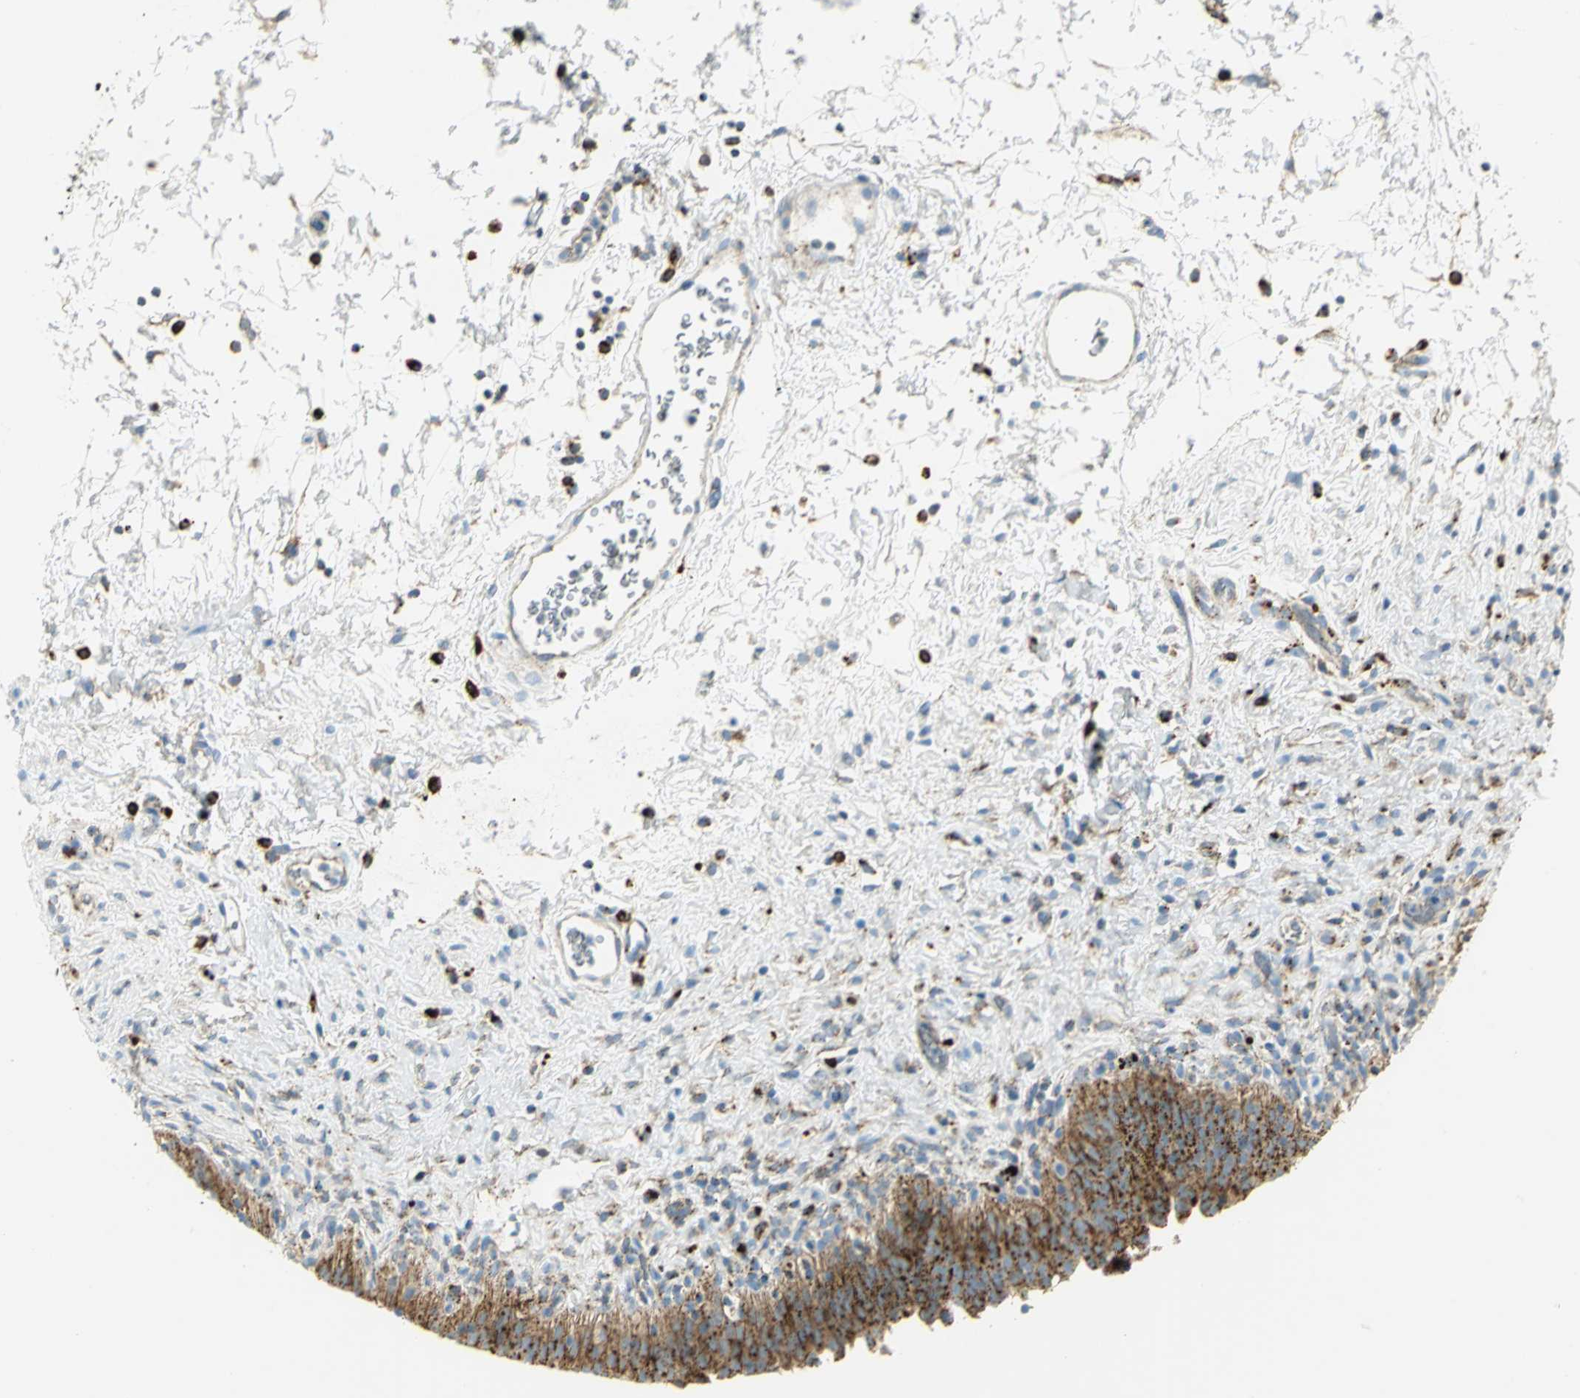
{"staining": {"intensity": "strong", "quantity": ">75%", "location": "cytoplasmic/membranous"}, "tissue": "urinary bladder", "cell_type": "Urothelial cells", "image_type": "normal", "snomed": [{"axis": "morphology", "description": "Normal tissue, NOS"}, {"axis": "topography", "description": "Urinary bladder"}], "caption": "Urothelial cells show high levels of strong cytoplasmic/membranous expression in approximately >75% of cells in unremarkable urinary bladder.", "gene": "ARSA", "patient": {"sex": "male", "age": 51}}